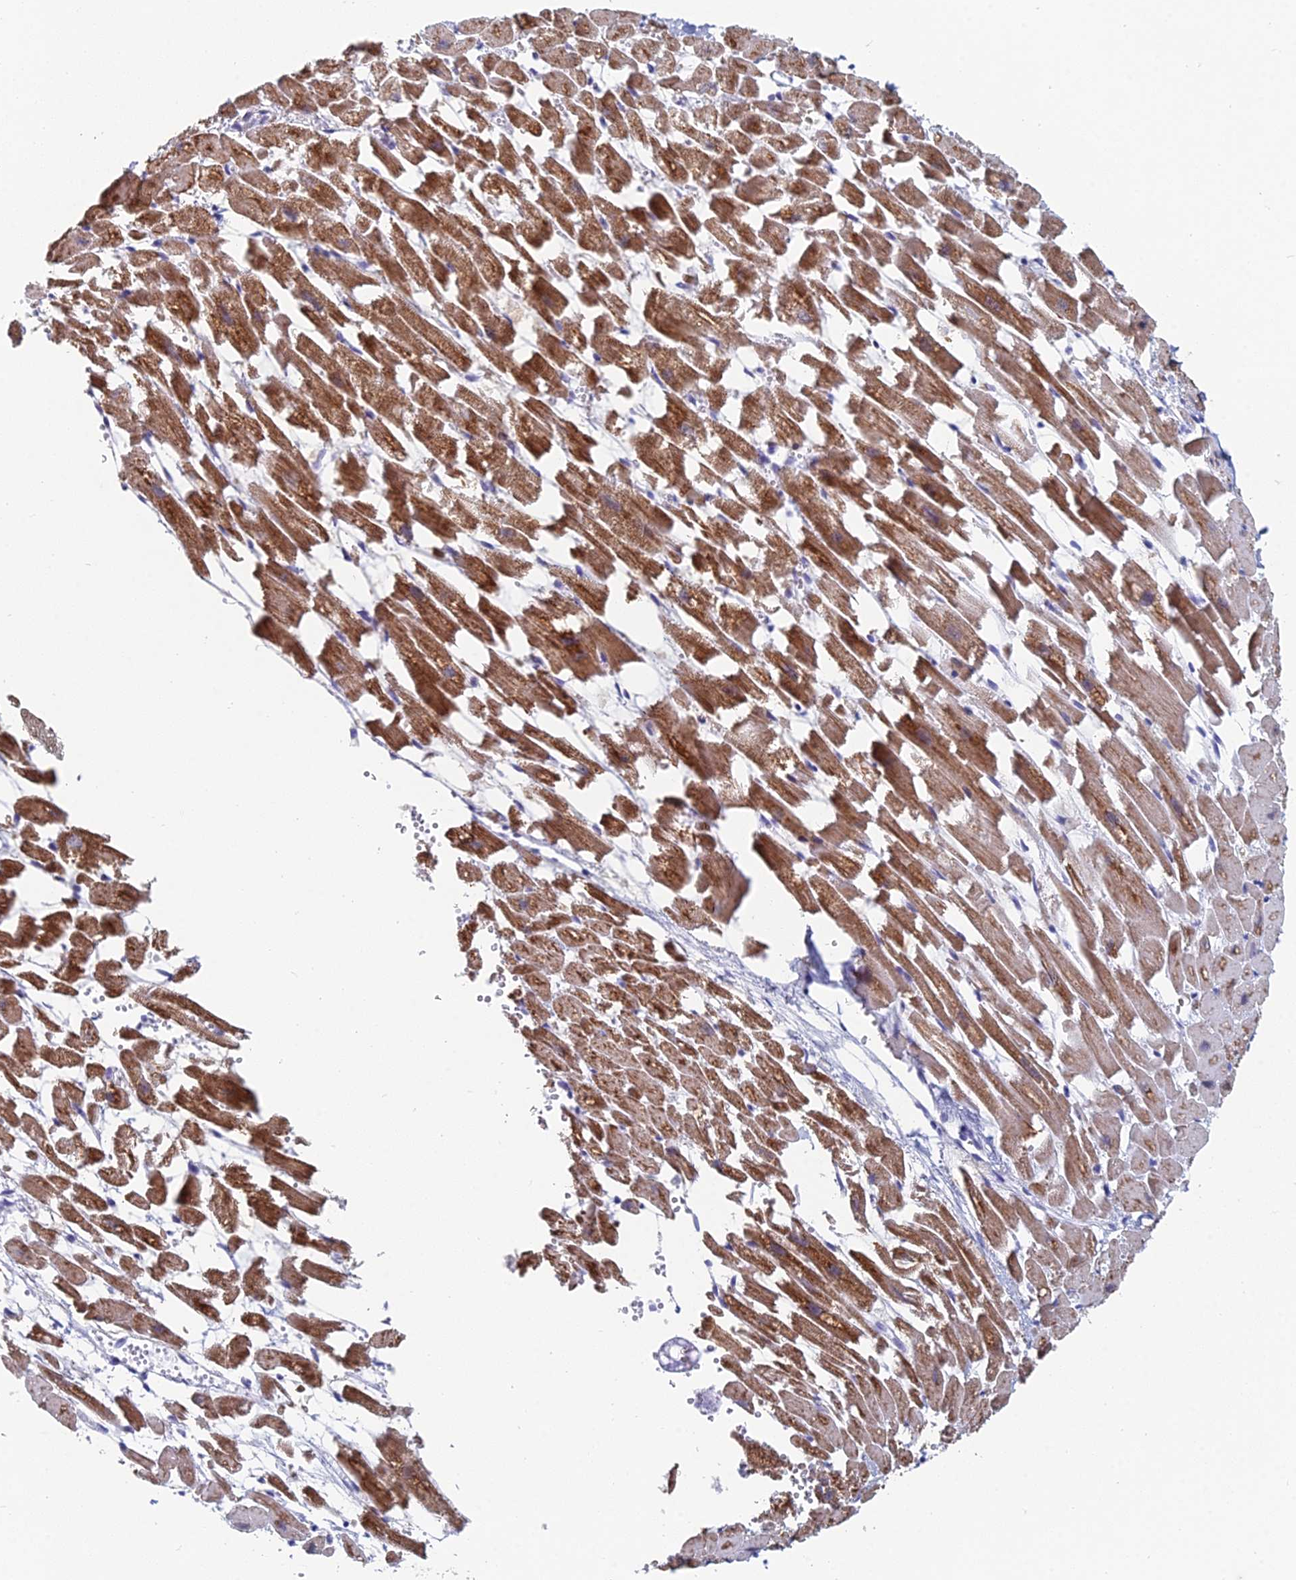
{"staining": {"intensity": "strong", "quantity": "25%-75%", "location": "cytoplasmic/membranous"}, "tissue": "heart muscle", "cell_type": "Cardiomyocytes", "image_type": "normal", "snomed": [{"axis": "morphology", "description": "Normal tissue, NOS"}, {"axis": "topography", "description": "Heart"}], "caption": "Protein analysis of normal heart muscle demonstrates strong cytoplasmic/membranous expression in approximately 25%-75% of cardiomyocytes. (DAB (3,3'-diaminobenzidine) IHC with brightfield microscopy, high magnification).", "gene": "ACSM1", "patient": {"sex": "female", "age": 64}}